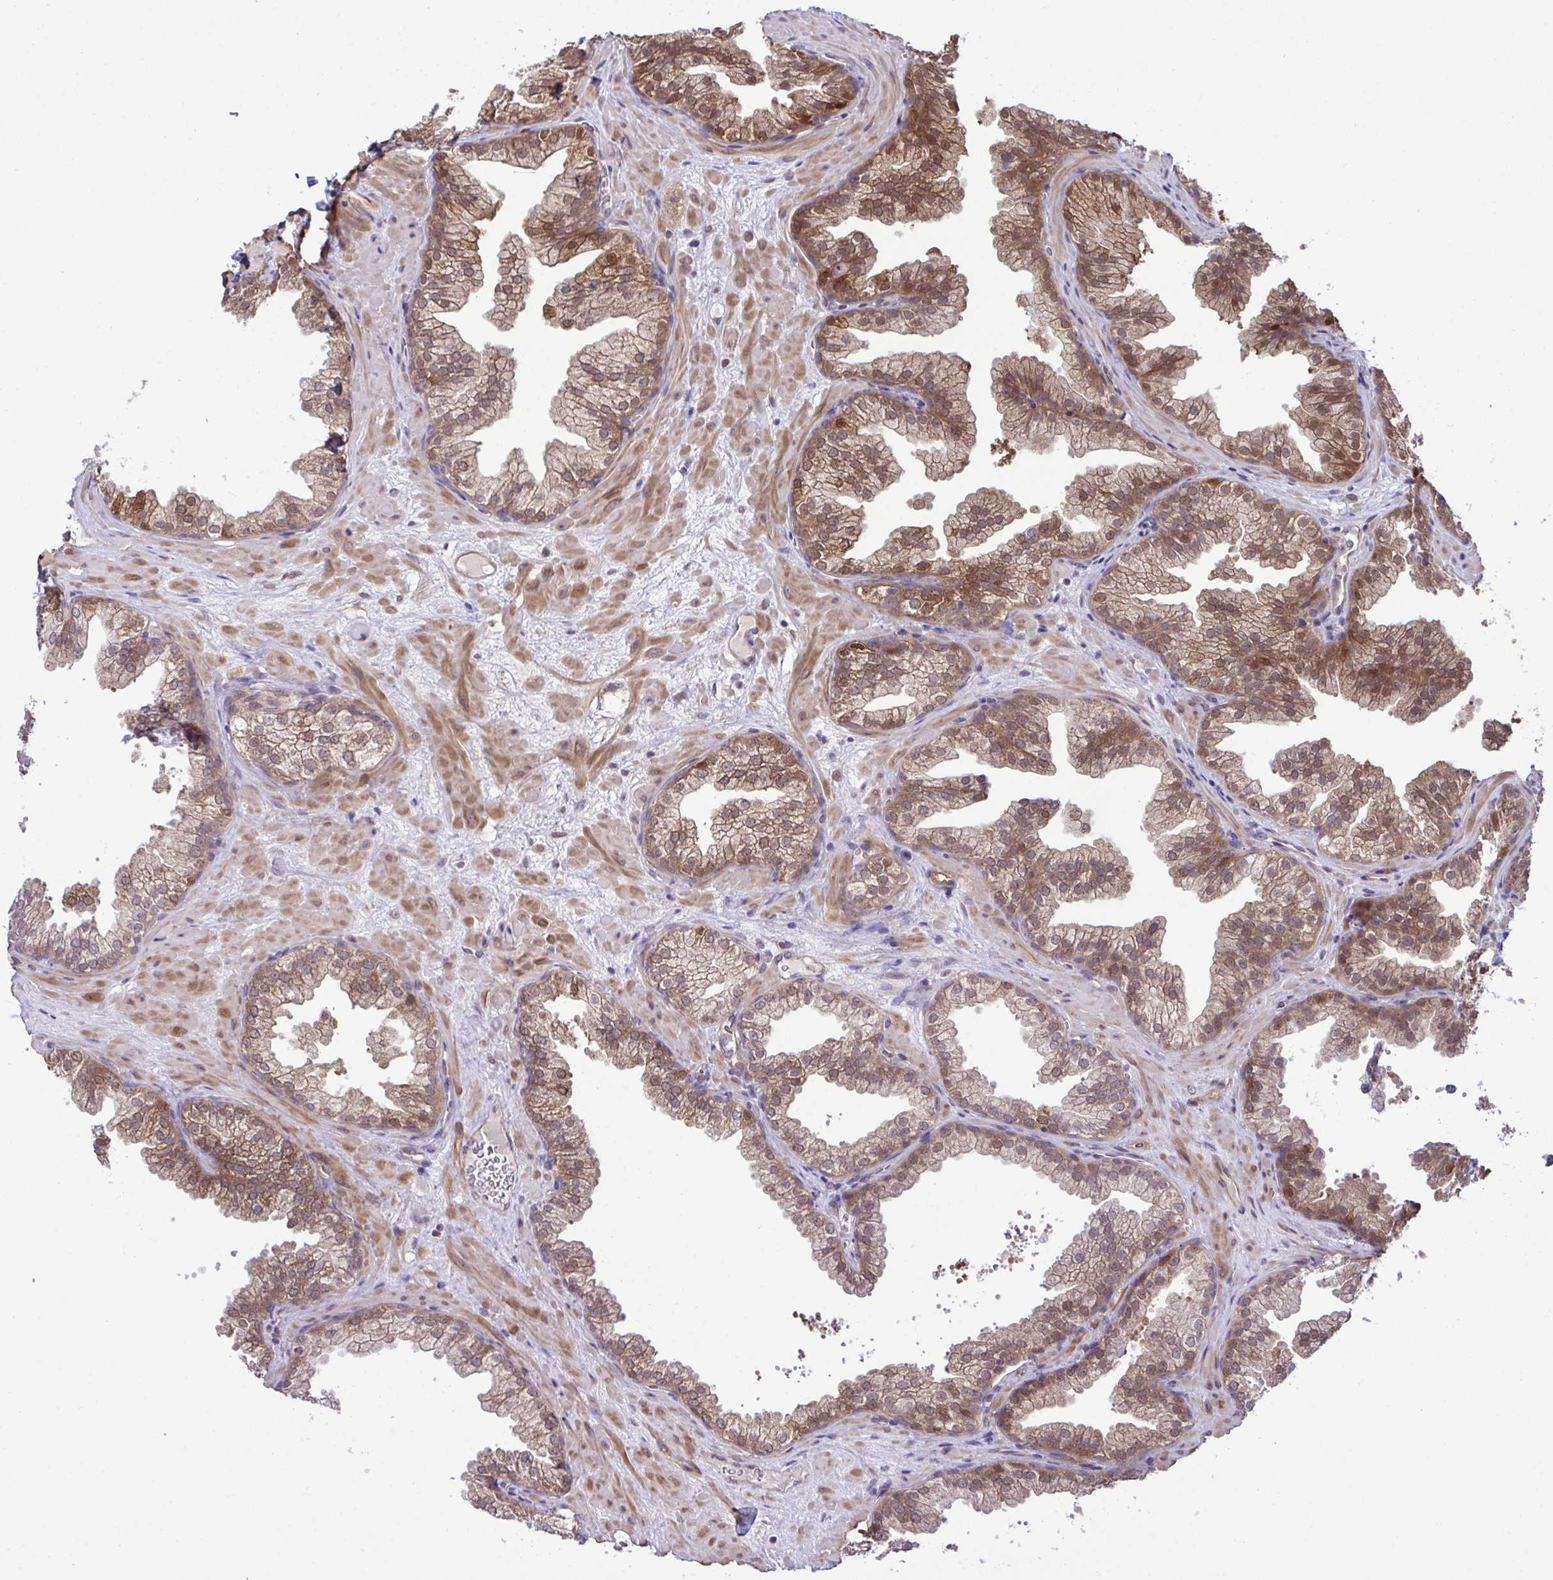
{"staining": {"intensity": "moderate", "quantity": ">75%", "location": "cytoplasmic/membranous,nuclear"}, "tissue": "prostate", "cell_type": "Glandular cells", "image_type": "normal", "snomed": [{"axis": "morphology", "description": "Normal tissue, NOS"}, {"axis": "topography", "description": "Prostate"}], "caption": "The image demonstrates a brown stain indicating the presence of a protein in the cytoplasmic/membranous,nuclear of glandular cells in prostate.", "gene": "CMPK1", "patient": {"sex": "male", "age": 37}}